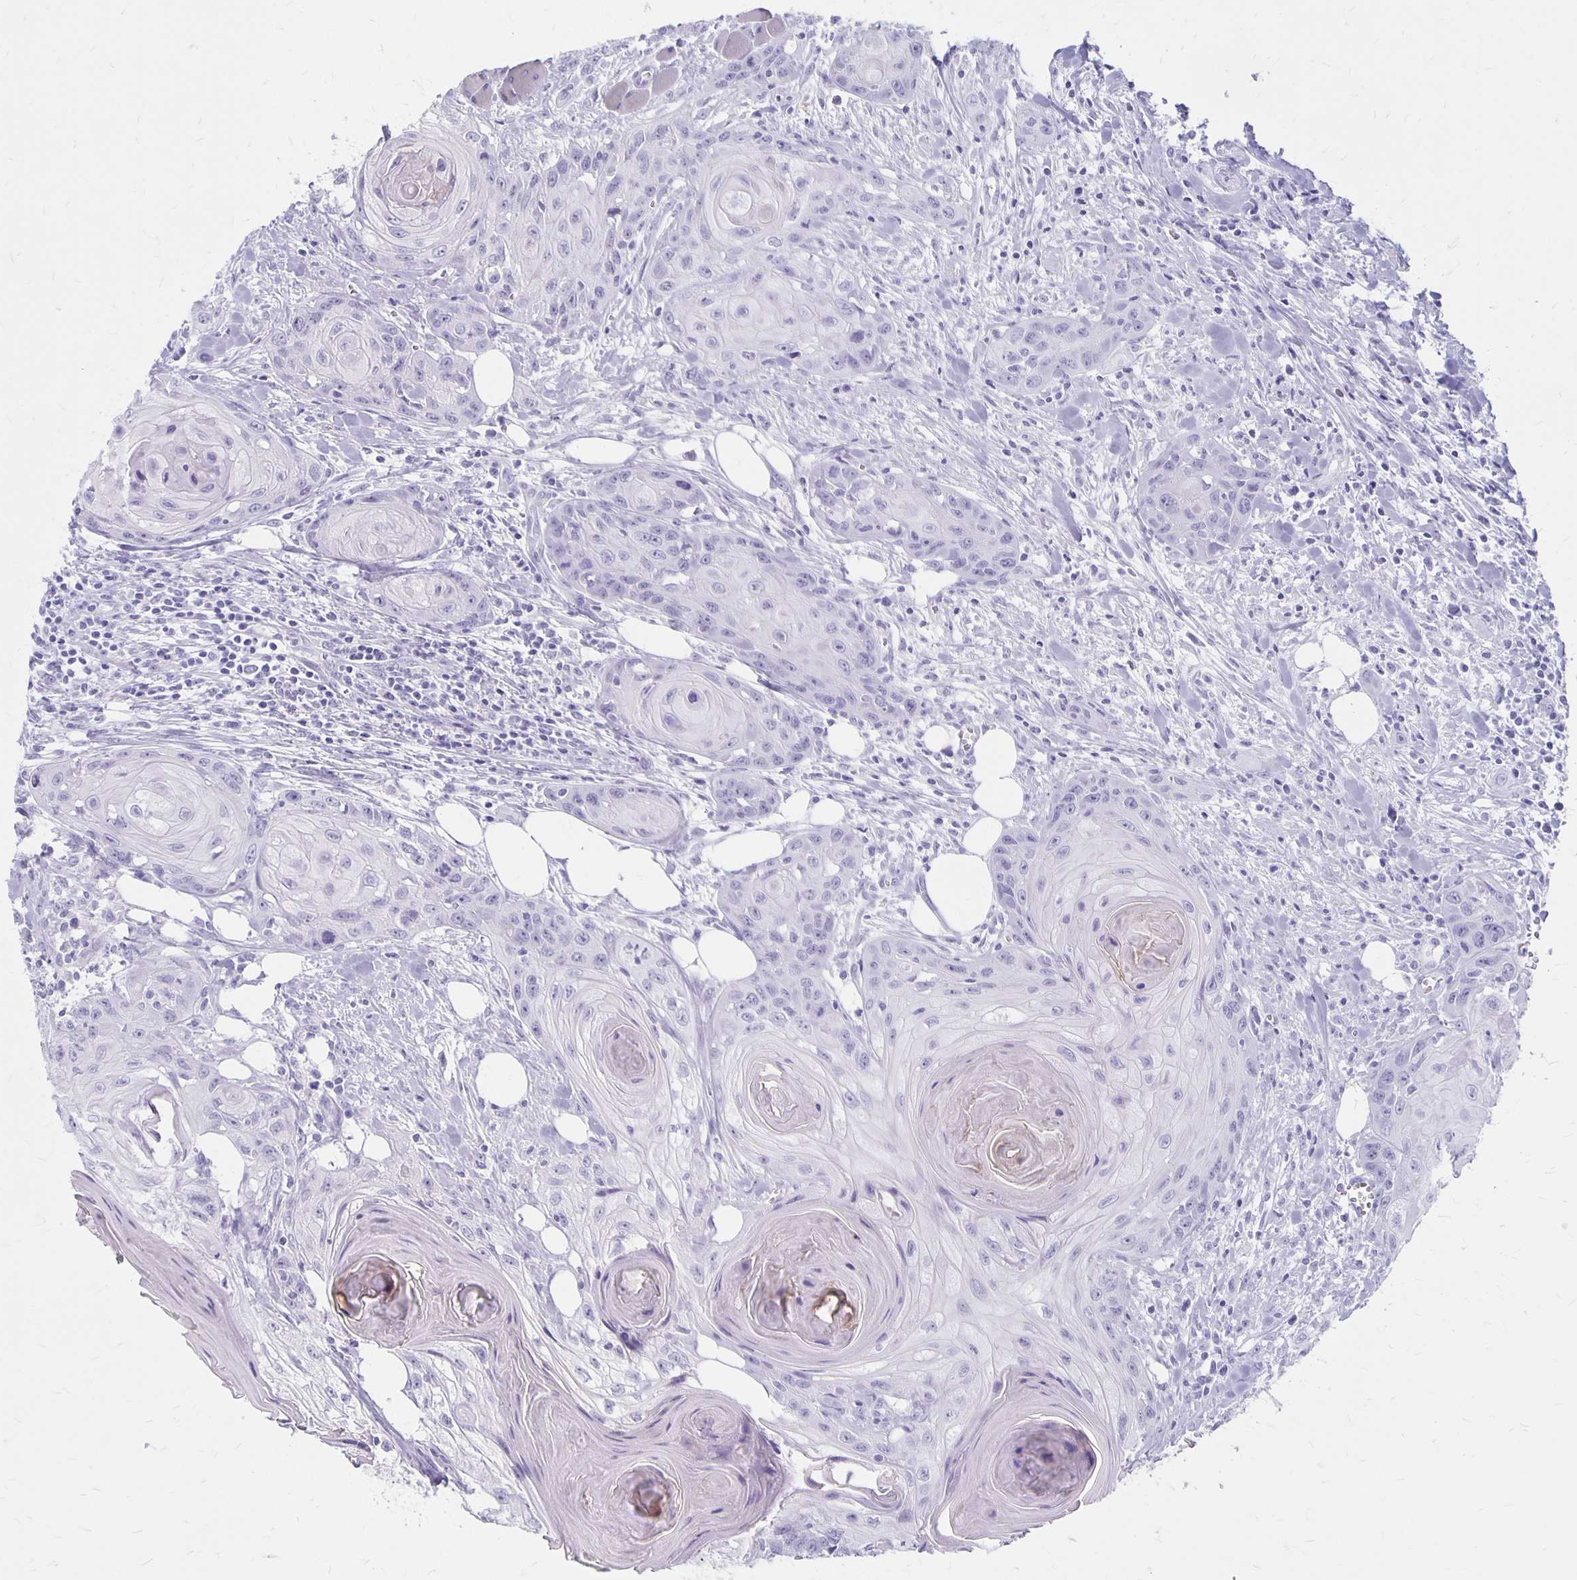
{"staining": {"intensity": "negative", "quantity": "none", "location": "none"}, "tissue": "head and neck cancer", "cell_type": "Tumor cells", "image_type": "cancer", "snomed": [{"axis": "morphology", "description": "Squamous cell carcinoma, NOS"}, {"axis": "topography", "description": "Oral tissue"}, {"axis": "topography", "description": "Head-Neck"}], "caption": "This micrograph is of head and neck squamous cell carcinoma stained with immunohistochemistry (IHC) to label a protein in brown with the nuclei are counter-stained blue. There is no expression in tumor cells.", "gene": "MAGEC2", "patient": {"sex": "male", "age": 58}}